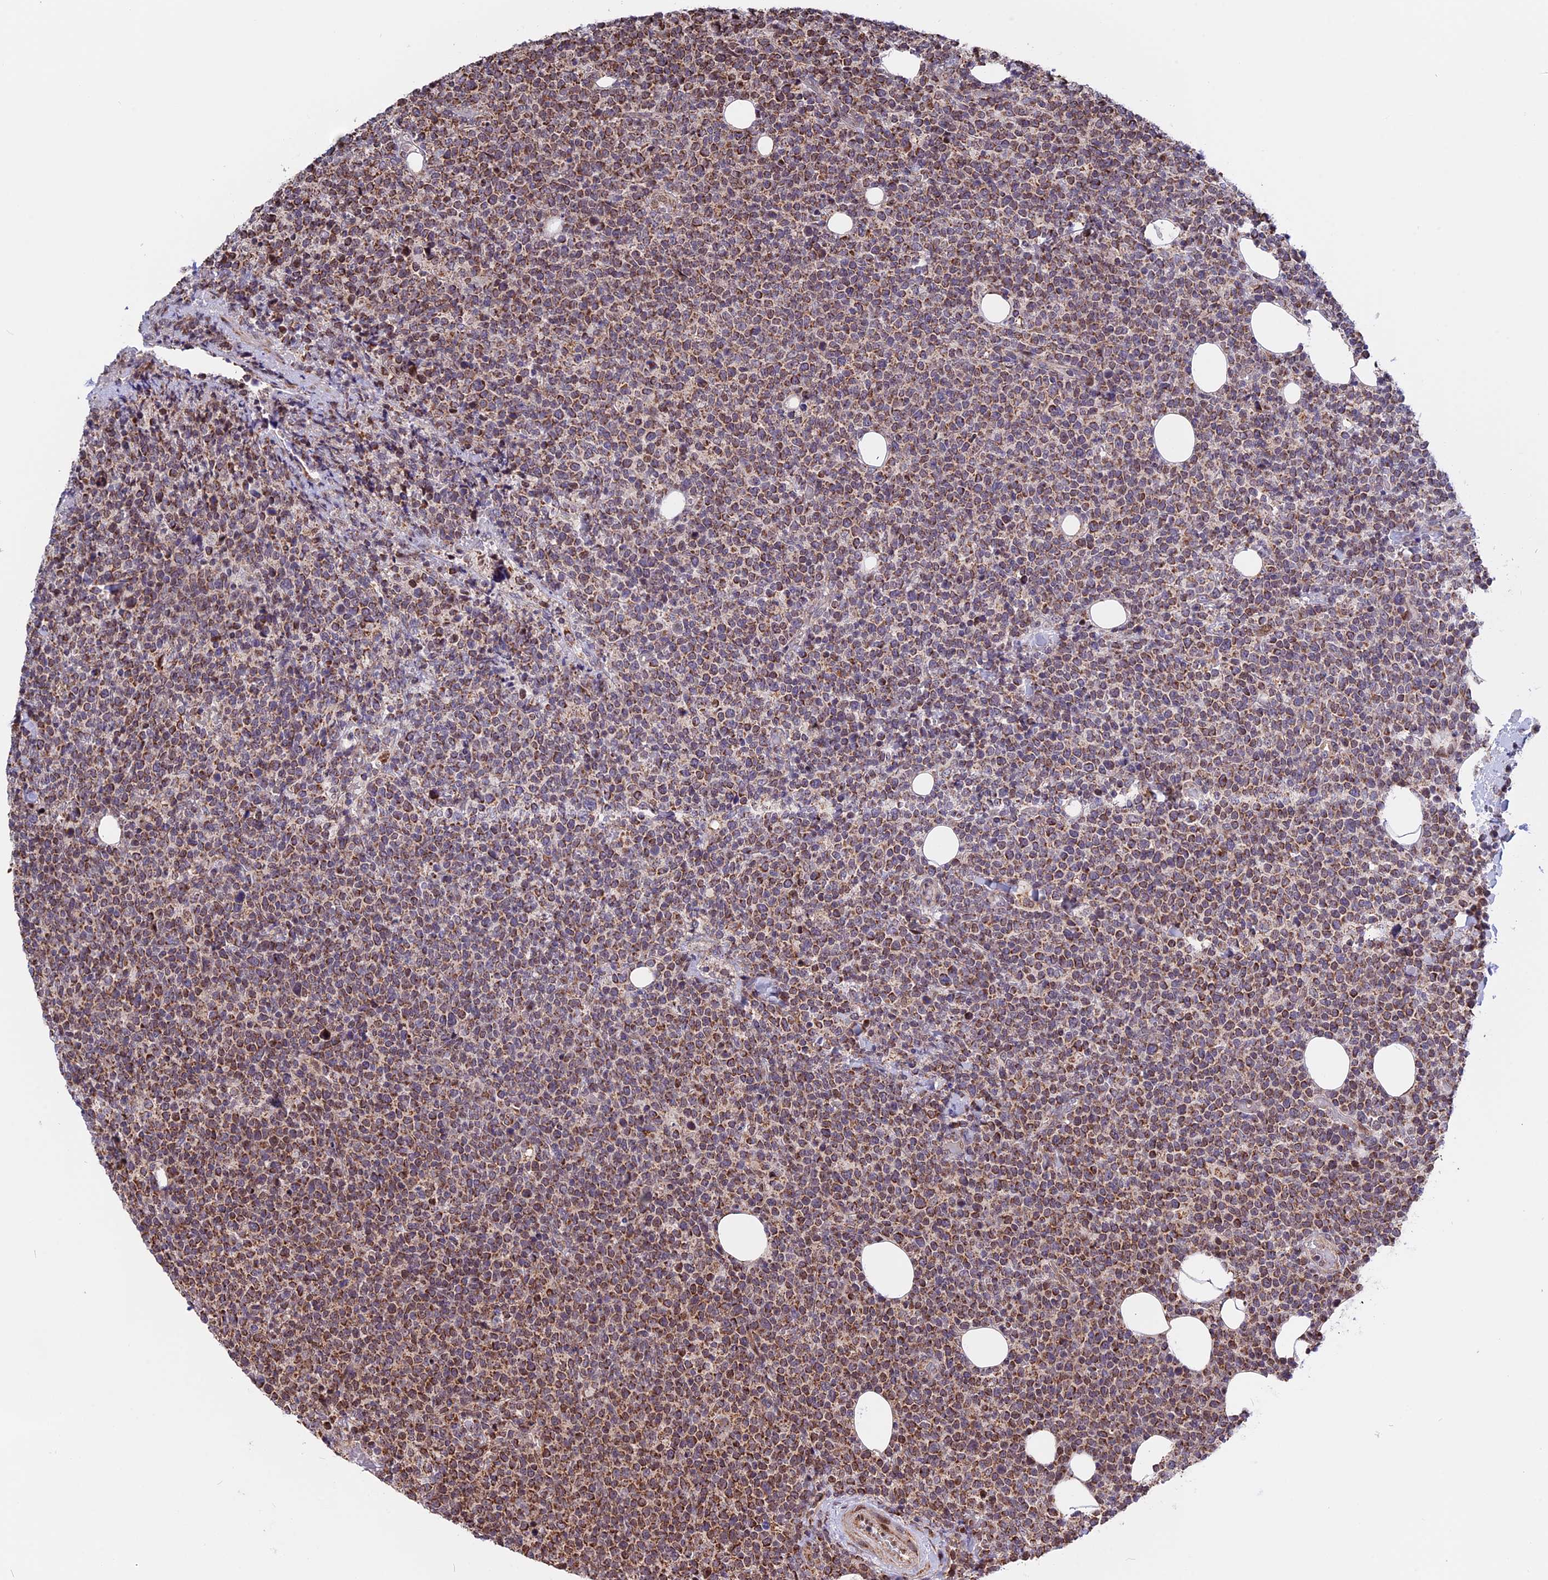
{"staining": {"intensity": "moderate", "quantity": ">75%", "location": "cytoplasmic/membranous"}, "tissue": "lymphoma", "cell_type": "Tumor cells", "image_type": "cancer", "snomed": [{"axis": "morphology", "description": "Malignant lymphoma, non-Hodgkin's type, High grade"}, {"axis": "topography", "description": "Lymph node"}], "caption": "The photomicrograph reveals staining of high-grade malignant lymphoma, non-Hodgkin's type, revealing moderate cytoplasmic/membranous protein positivity (brown color) within tumor cells.", "gene": "FAM174C", "patient": {"sex": "male", "age": 61}}